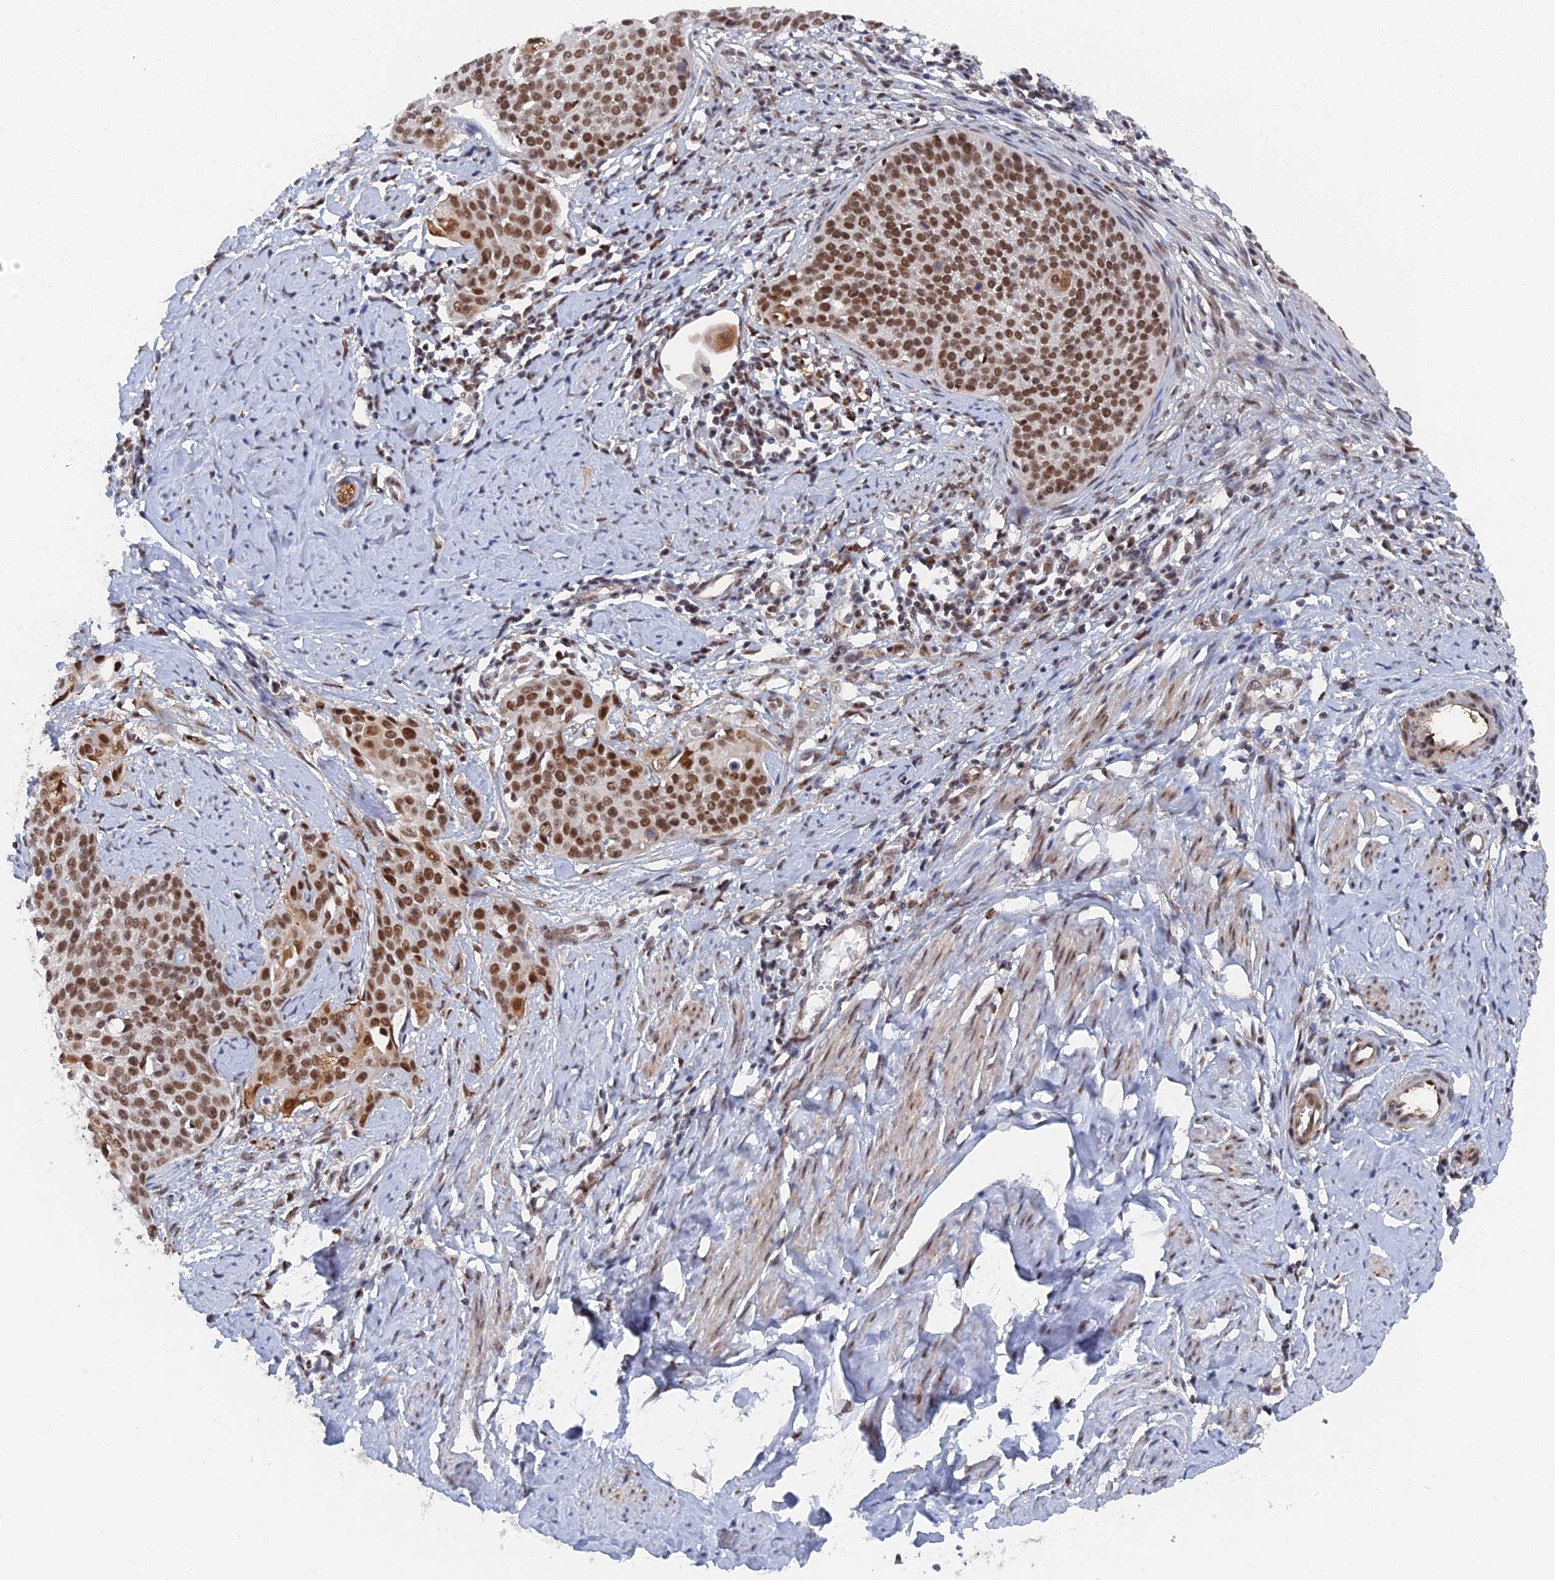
{"staining": {"intensity": "strong", "quantity": ">75%", "location": "nuclear"}, "tissue": "cervical cancer", "cell_type": "Tumor cells", "image_type": "cancer", "snomed": [{"axis": "morphology", "description": "Squamous cell carcinoma, NOS"}, {"axis": "topography", "description": "Cervix"}], "caption": "Cervical cancer (squamous cell carcinoma) was stained to show a protein in brown. There is high levels of strong nuclear expression in about >75% of tumor cells.", "gene": "CCDC85A", "patient": {"sex": "female", "age": 44}}